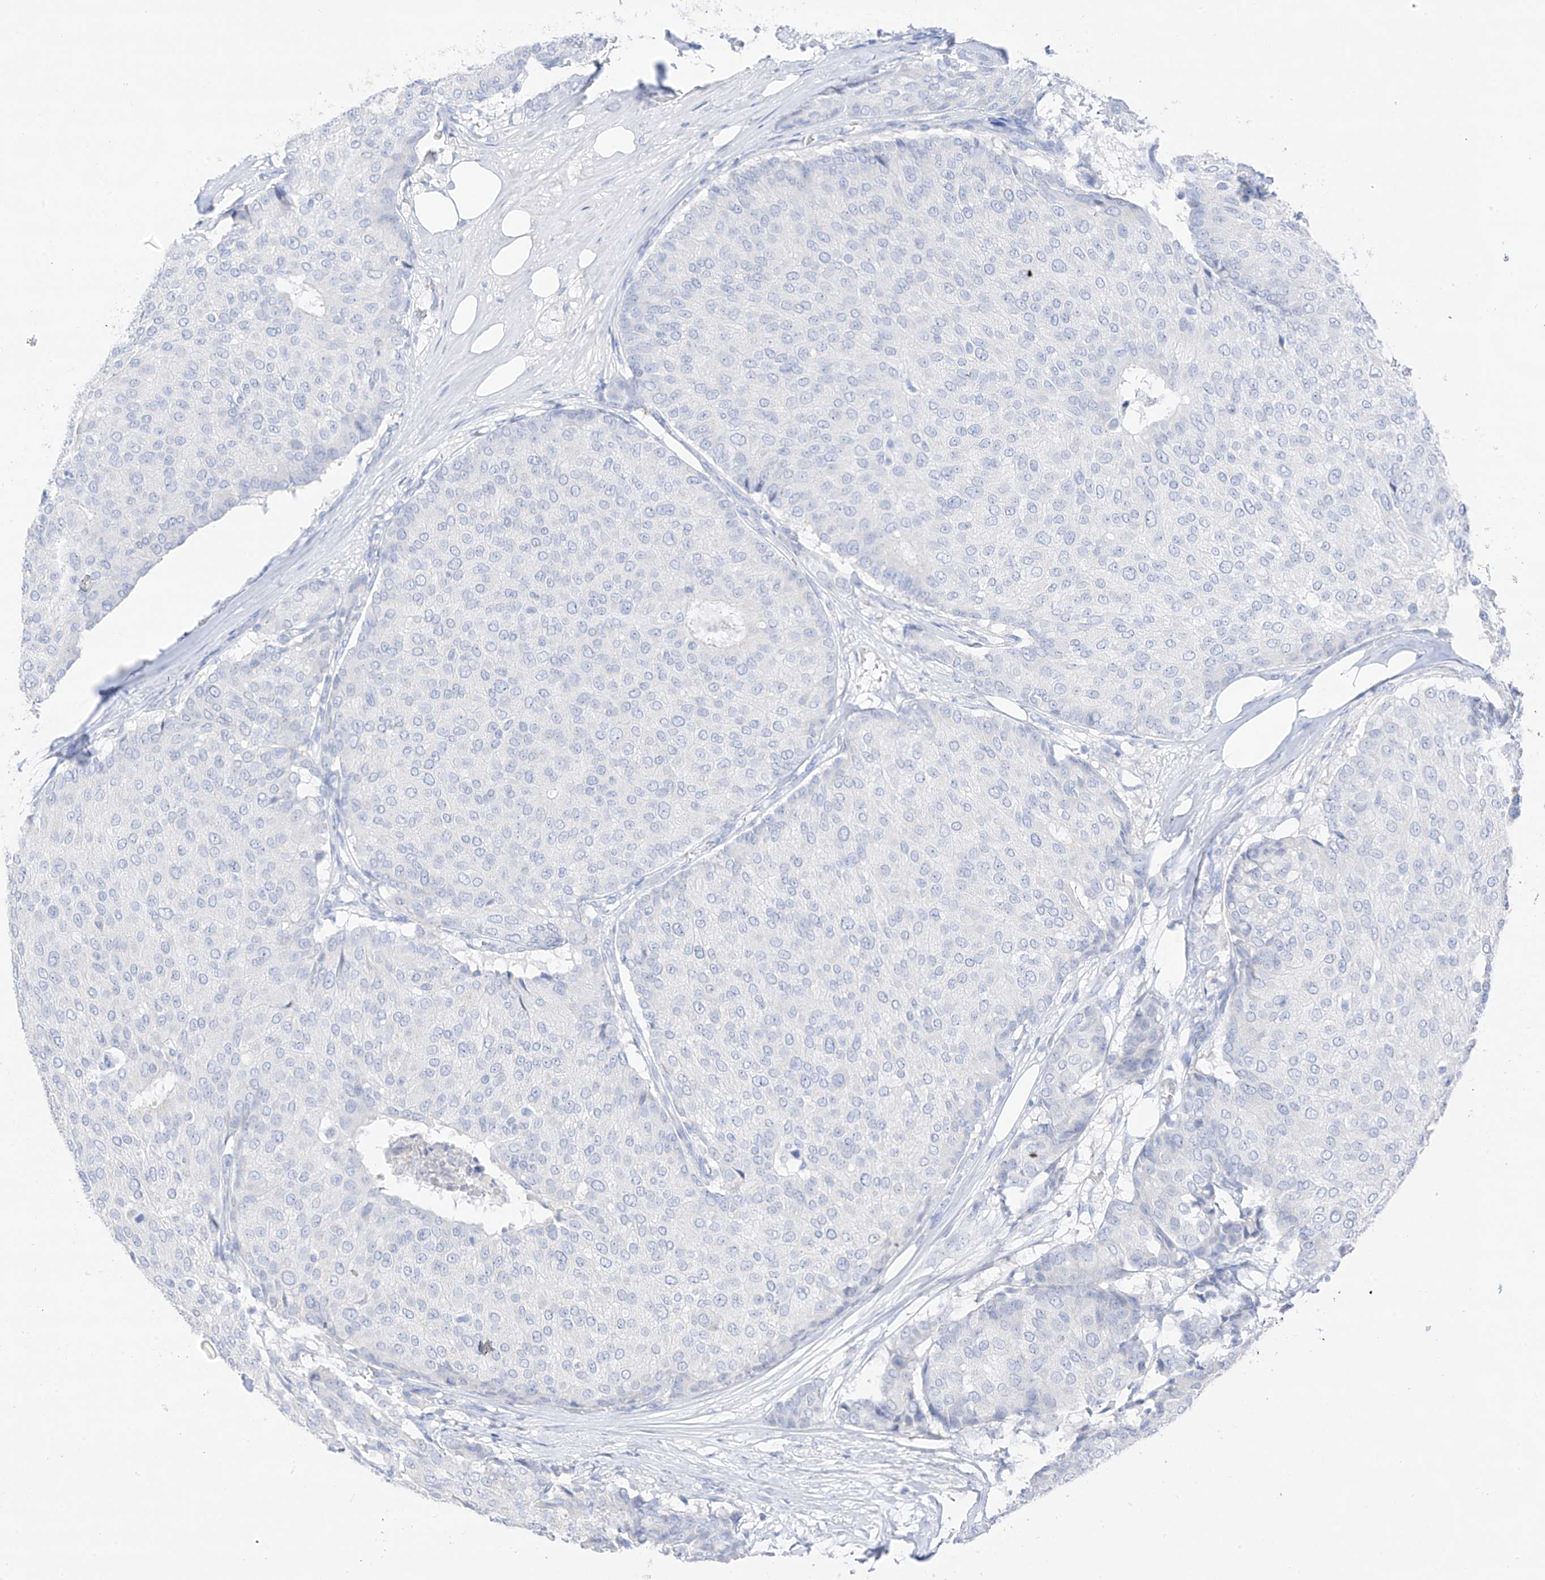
{"staining": {"intensity": "negative", "quantity": "none", "location": "none"}, "tissue": "breast cancer", "cell_type": "Tumor cells", "image_type": "cancer", "snomed": [{"axis": "morphology", "description": "Duct carcinoma"}, {"axis": "topography", "description": "Breast"}], "caption": "This is a photomicrograph of immunohistochemistry (IHC) staining of breast infiltrating ductal carcinoma, which shows no expression in tumor cells.", "gene": "CAPN13", "patient": {"sex": "female", "age": 75}}